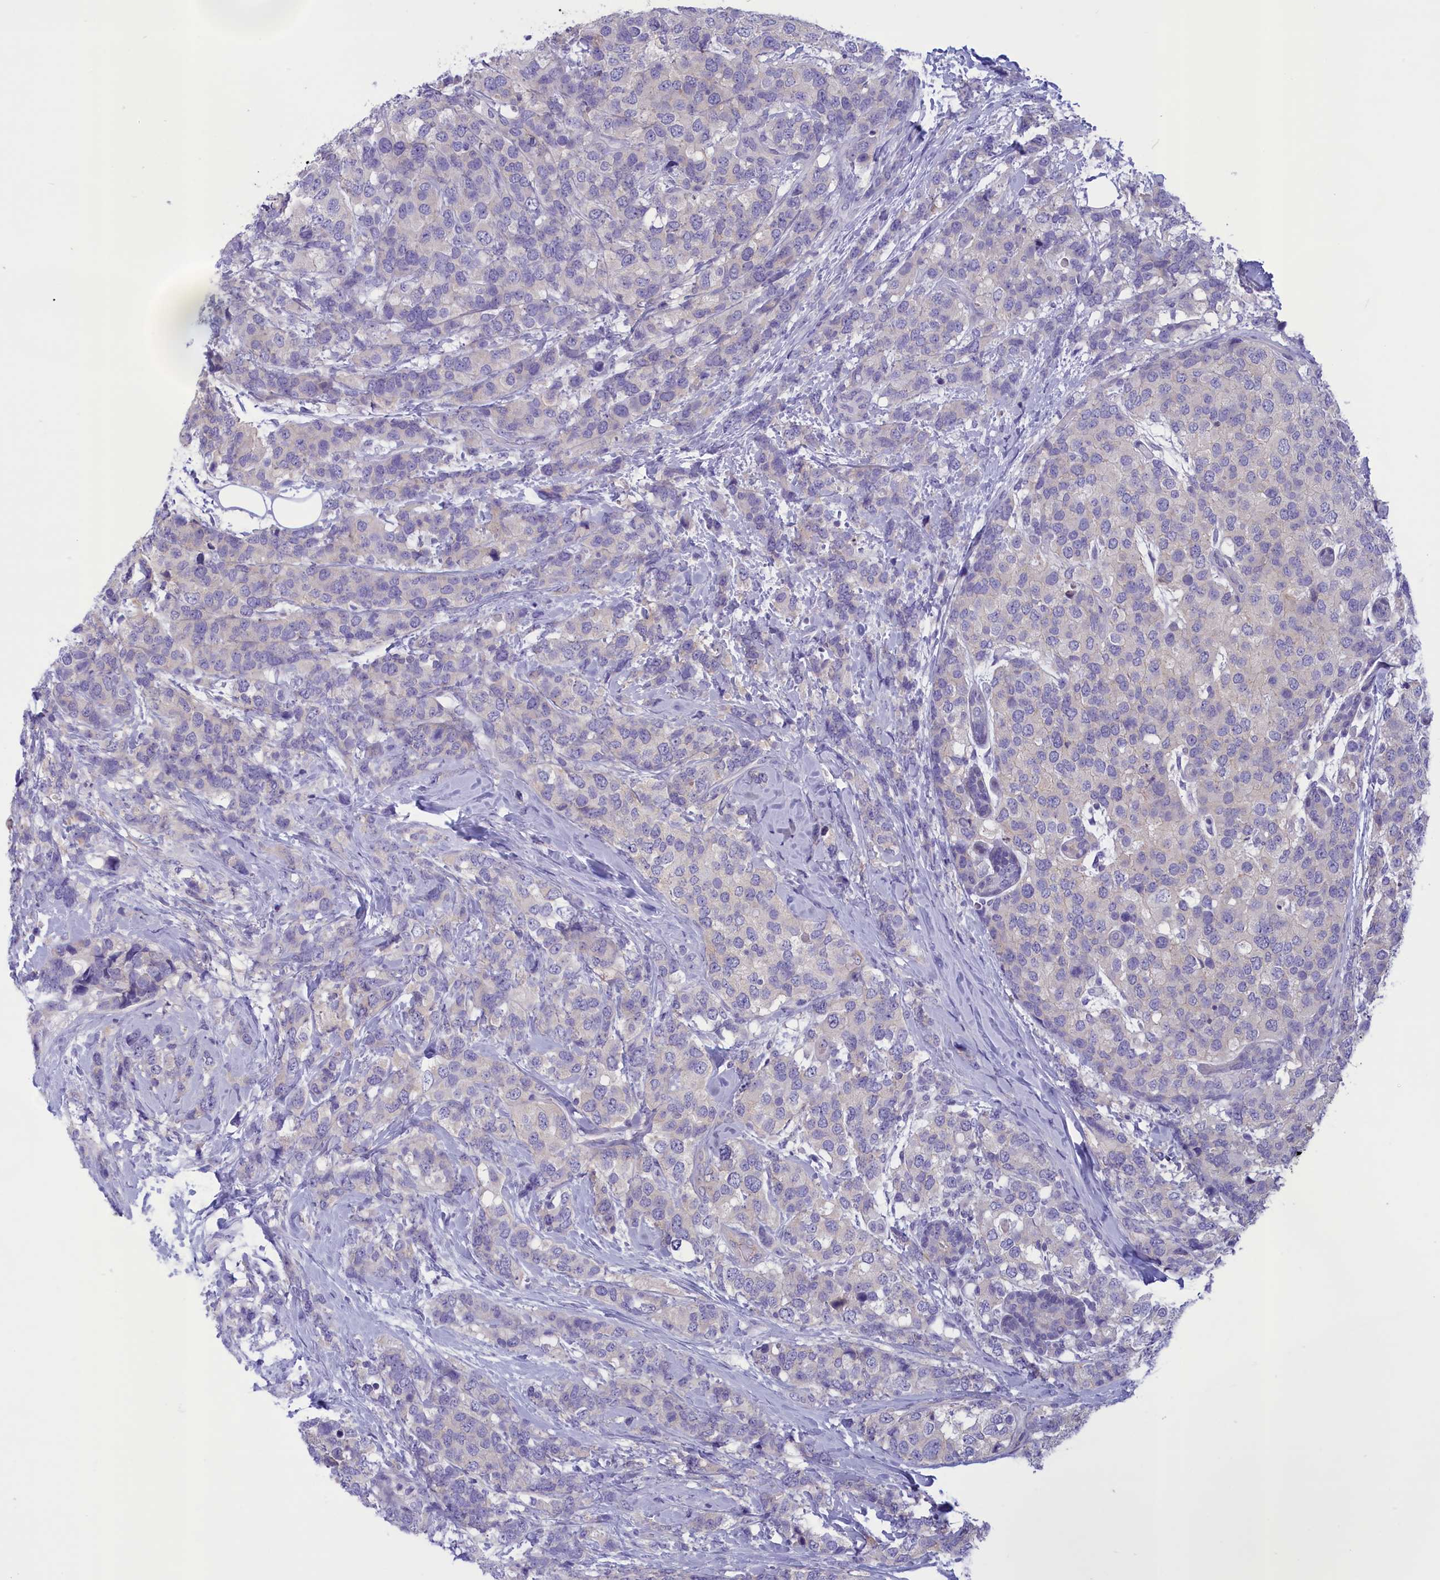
{"staining": {"intensity": "negative", "quantity": "none", "location": "none"}, "tissue": "breast cancer", "cell_type": "Tumor cells", "image_type": "cancer", "snomed": [{"axis": "morphology", "description": "Lobular carcinoma"}, {"axis": "topography", "description": "Breast"}], "caption": "Tumor cells are negative for brown protein staining in breast cancer (lobular carcinoma). (IHC, brightfield microscopy, high magnification).", "gene": "CORO2A", "patient": {"sex": "female", "age": 59}}